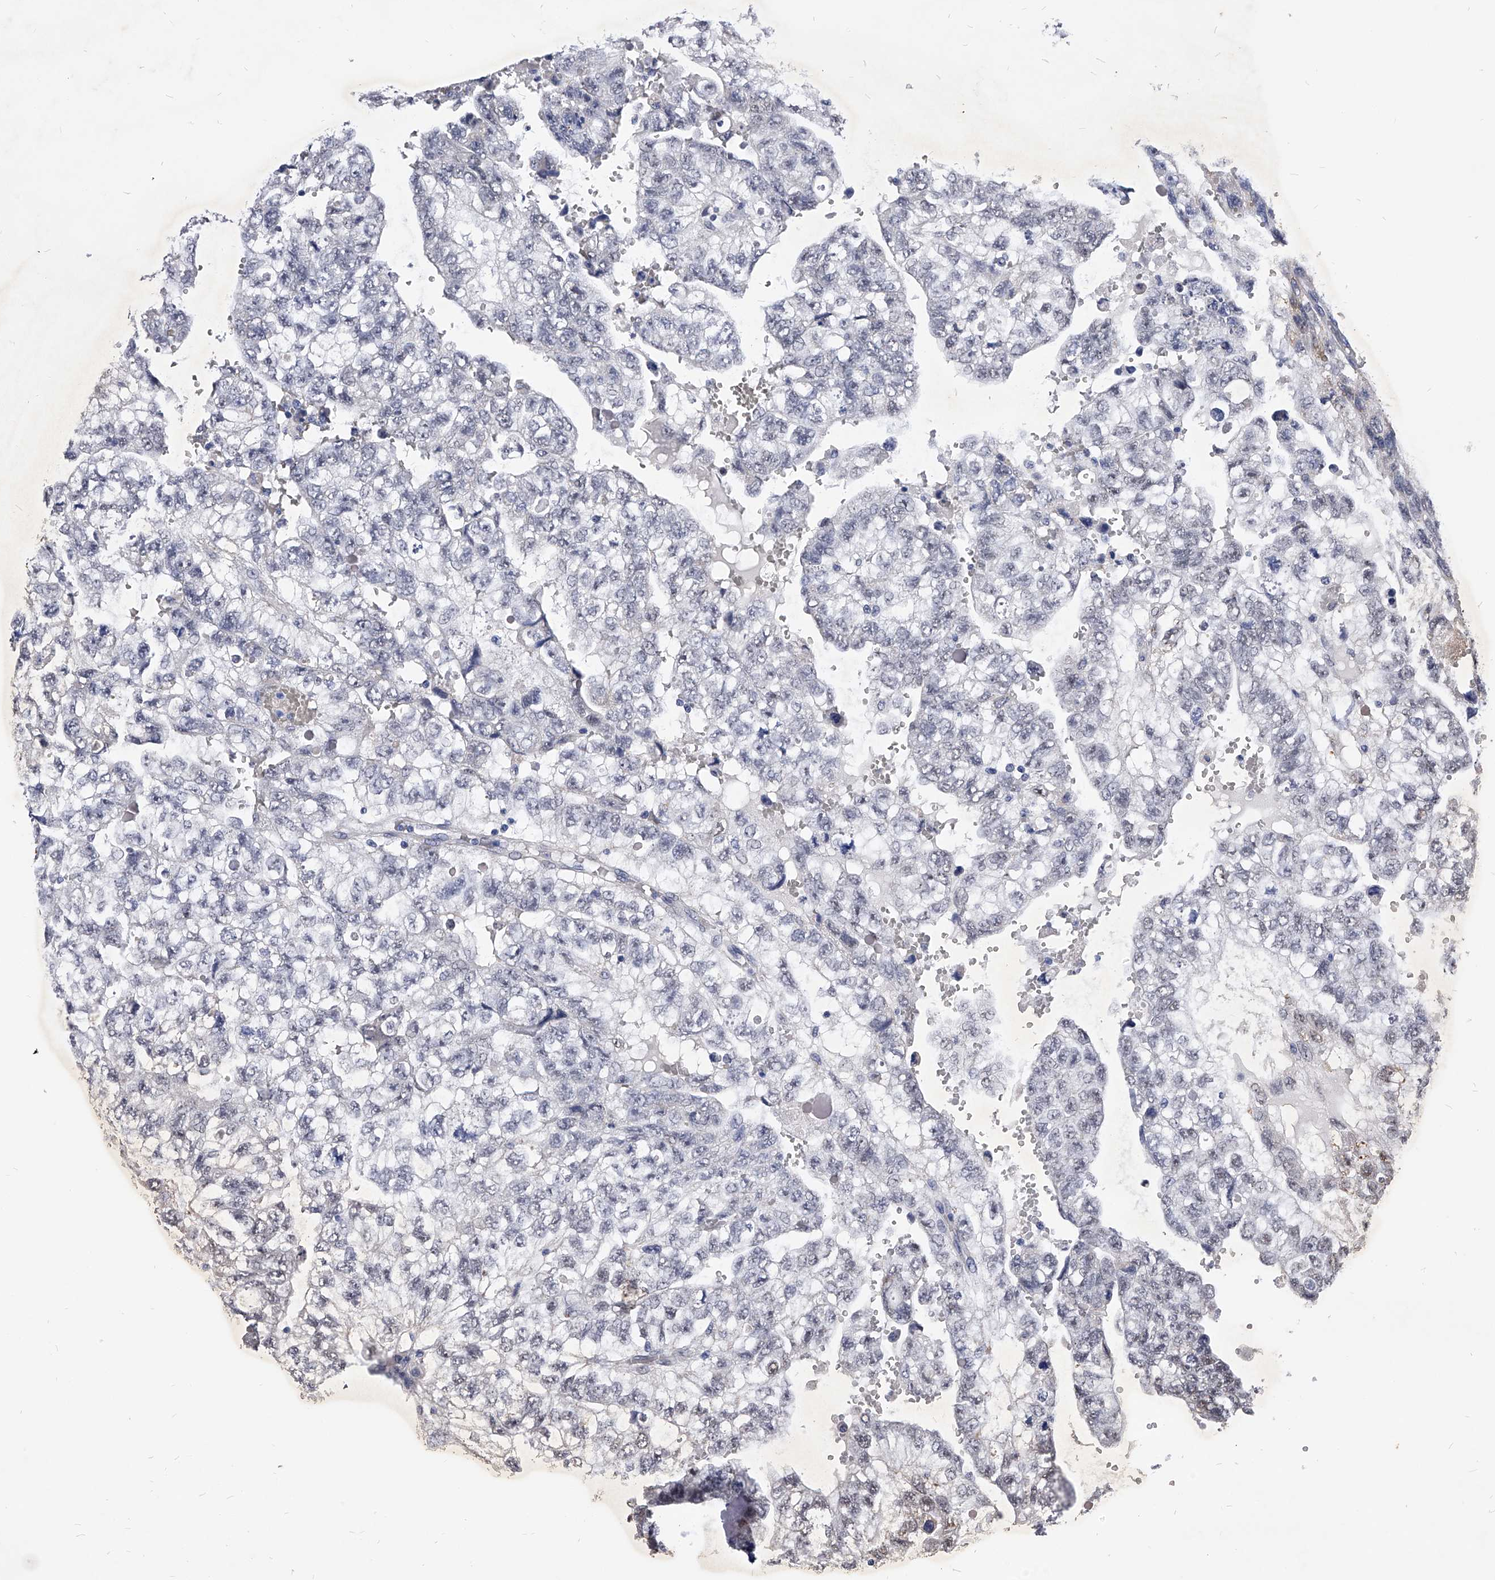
{"staining": {"intensity": "negative", "quantity": "none", "location": "none"}, "tissue": "testis cancer", "cell_type": "Tumor cells", "image_type": "cancer", "snomed": [{"axis": "morphology", "description": "Carcinoma, Embryonal, NOS"}, {"axis": "topography", "description": "Testis"}], "caption": "DAB immunohistochemical staining of human testis cancer (embryonal carcinoma) displays no significant staining in tumor cells.", "gene": "ZNF529", "patient": {"sex": "male", "age": 36}}